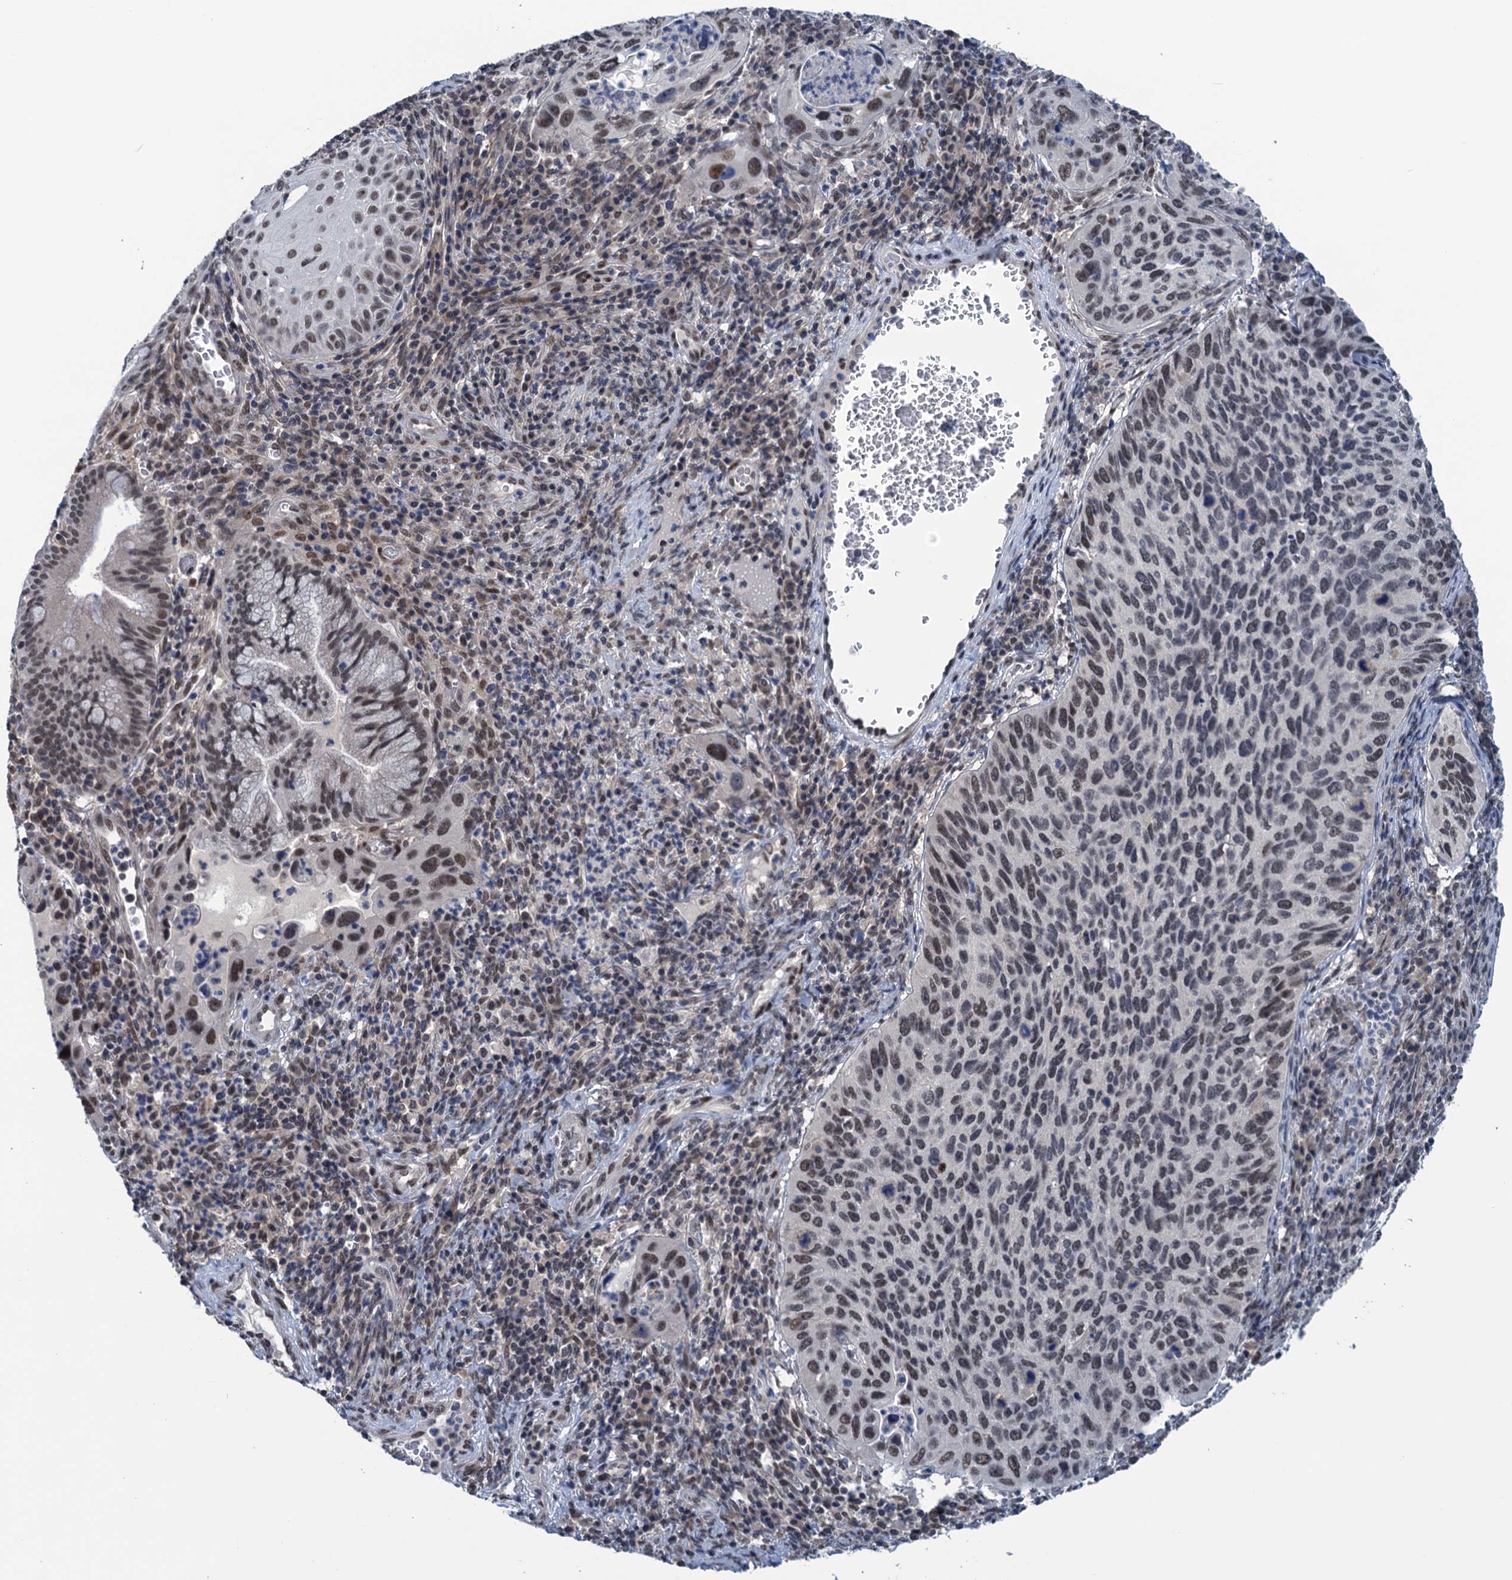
{"staining": {"intensity": "moderate", "quantity": "25%-75%", "location": "nuclear"}, "tissue": "cervical cancer", "cell_type": "Tumor cells", "image_type": "cancer", "snomed": [{"axis": "morphology", "description": "Squamous cell carcinoma, NOS"}, {"axis": "topography", "description": "Cervix"}], "caption": "High-magnification brightfield microscopy of squamous cell carcinoma (cervical) stained with DAB (3,3'-diaminobenzidine) (brown) and counterstained with hematoxylin (blue). tumor cells exhibit moderate nuclear expression is appreciated in approximately25%-75% of cells.", "gene": "SAE1", "patient": {"sex": "female", "age": 38}}